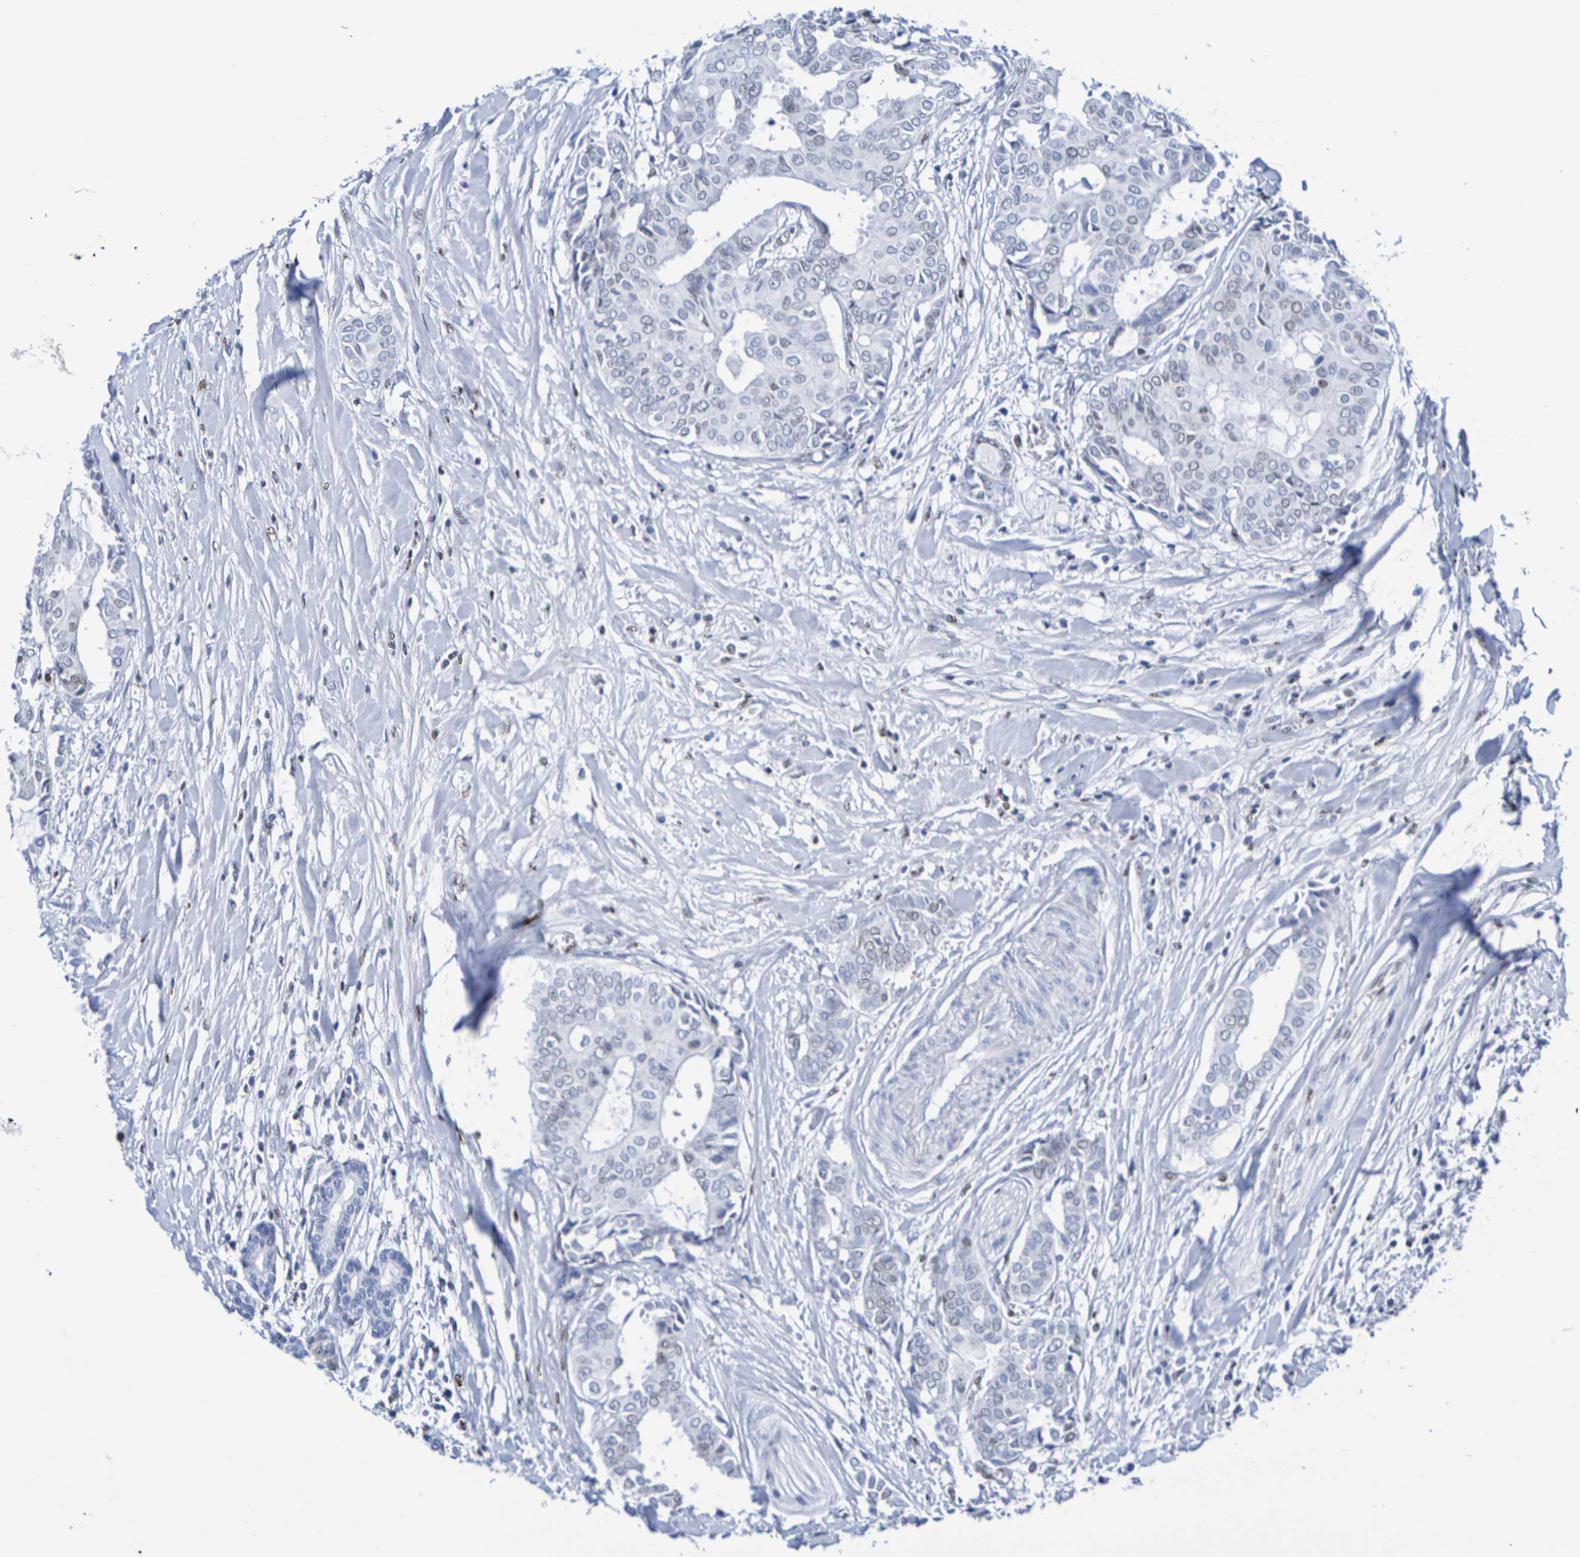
{"staining": {"intensity": "negative", "quantity": "none", "location": "none"}, "tissue": "head and neck cancer", "cell_type": "Tumor cells", "image_type": "cancer", "snomed": [{"axis": "morphology", "description": "Adenocarcinoma, NOS"}, {"axis": "topography", "description": "Salivary gland"}, {"axis": "topography", "description": "Head-Neck"}], "caption": "Tumor cells are negative for protein expression in human head and neck cancer (adenocarcinoma). The staining is performed using DAB (3,3'-diaminobenzidine) brown chromogen with nuclei counter-stained in using hematoxylin.", "gene": "H1-5", "patient": {"sex": "female", "age": 59}}